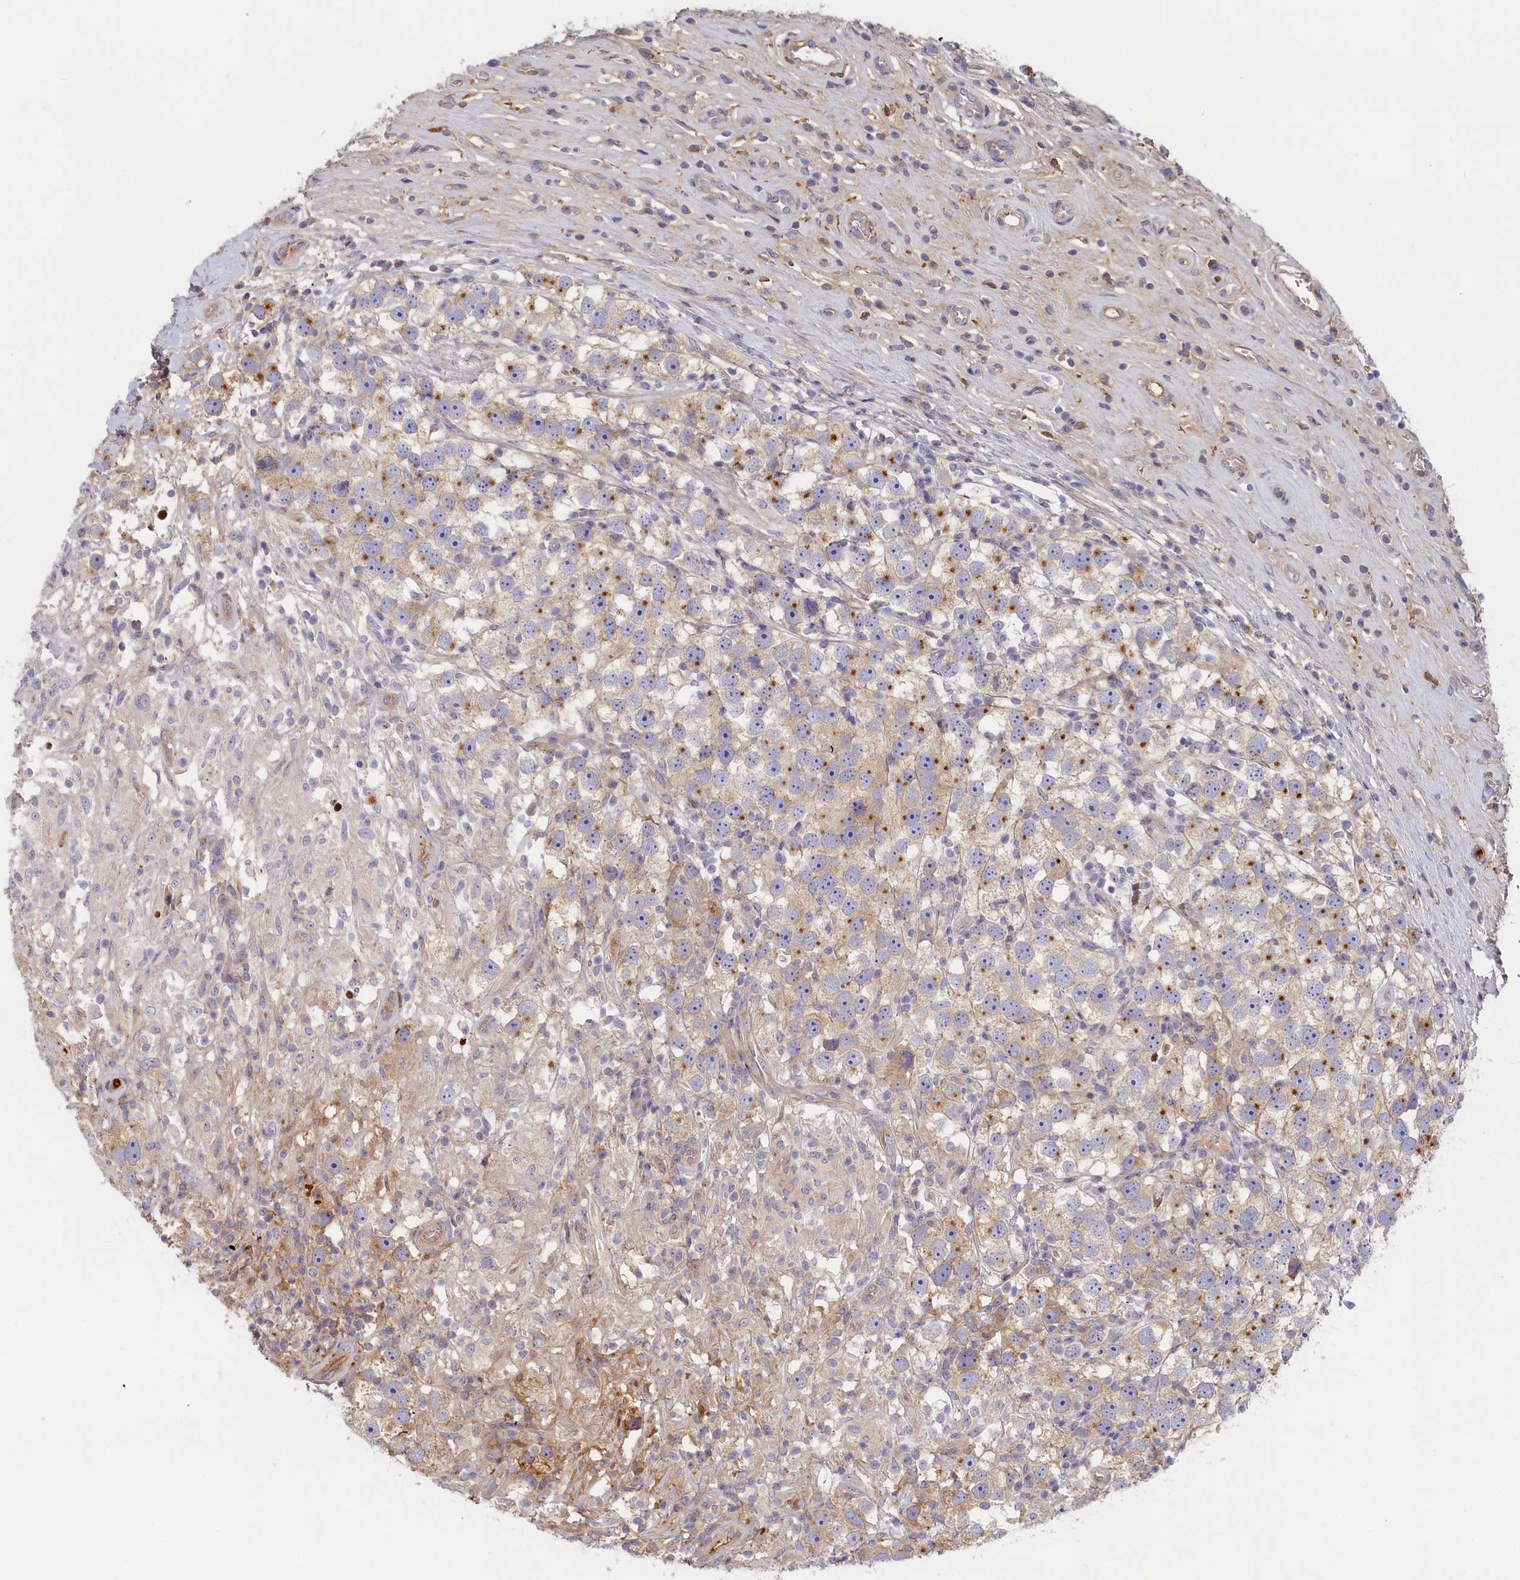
{"staining": {"intensity": "moderate", "quantity": "<25%", "location": "cytoplasmic/membranous"}, "tissue": "testis cancer", "cell_type": "Tumor cells", "image_type": "cancer", "snomed": [{"axis": "morphology", "description": "Seminoma, NOS"}, {"axis": "topography", "description": "Testis"}], "caption": "Immunohistochemical staining of testis cancer (seminoma) reveals low levels of moderate cytoplasmic/membranous staining in approximately <25% of tumor cells.", "gene": "STX16", "patient": {"sex": "male", "age": 49}}